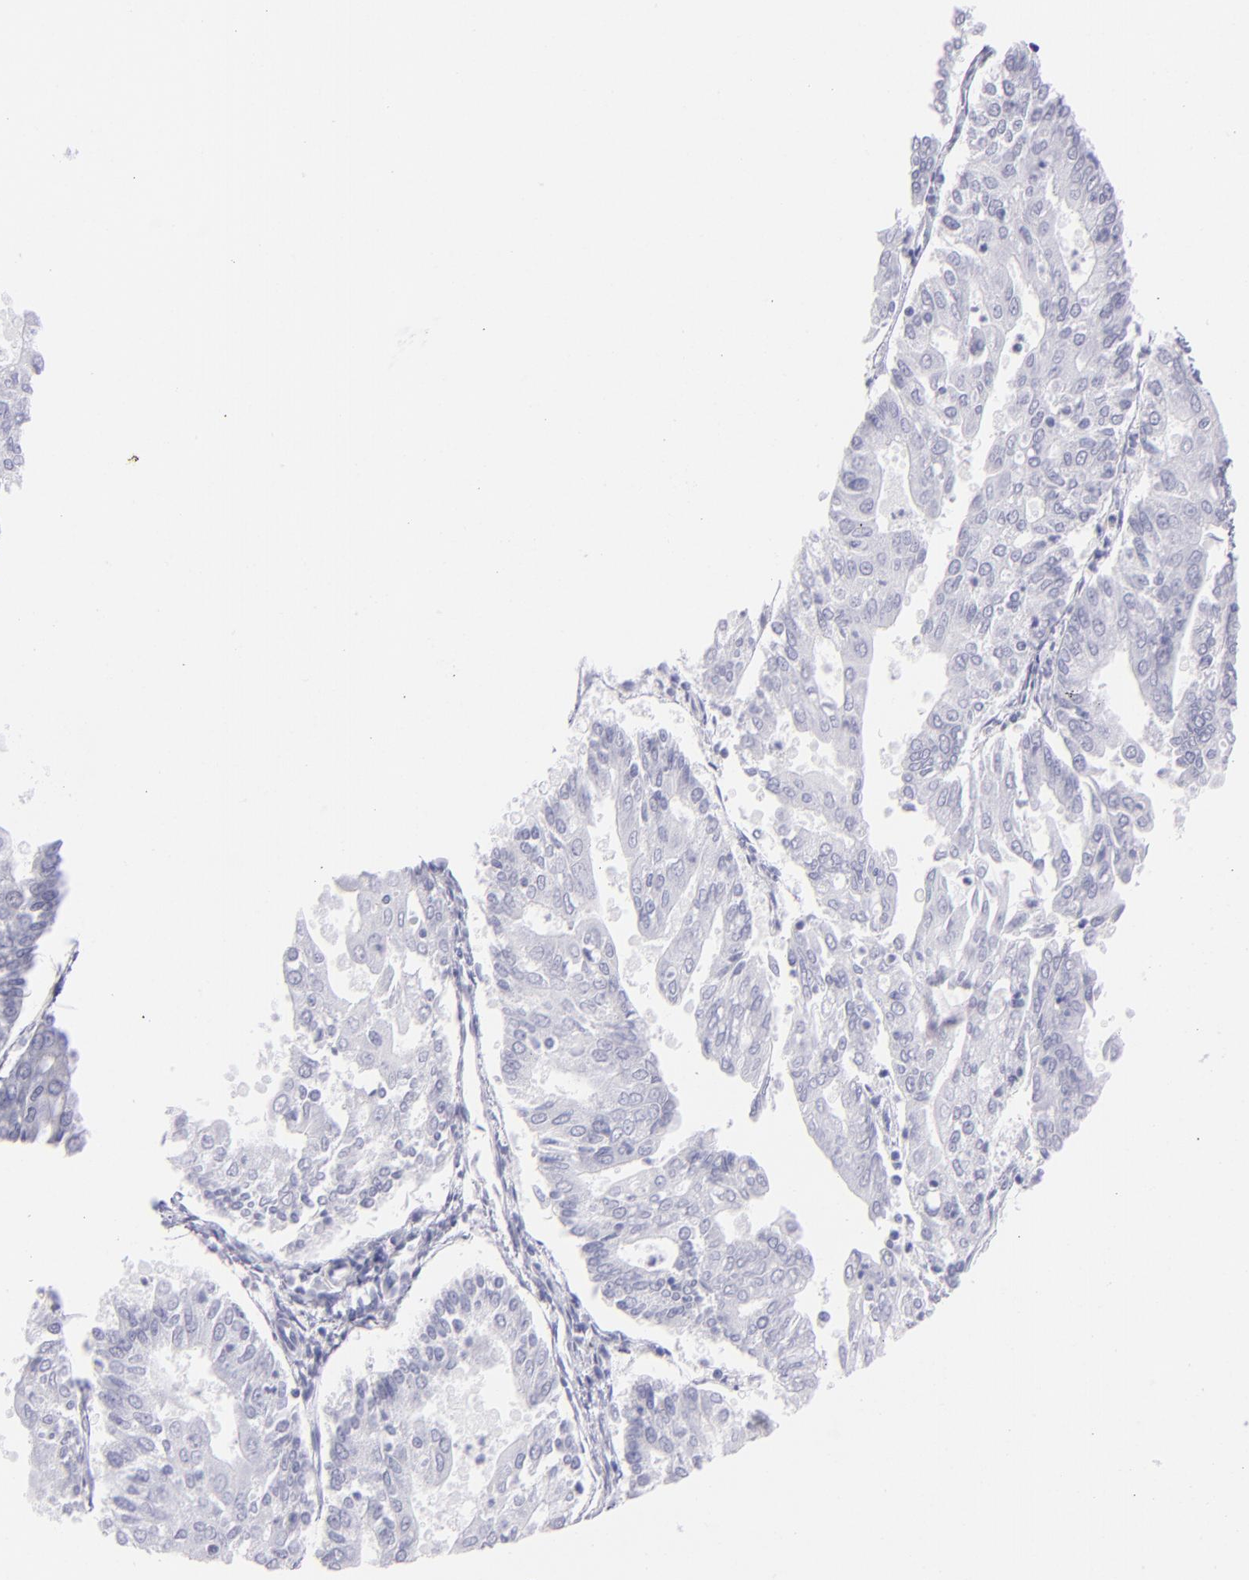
{"staining": {"intensity": "negative", "quantity": "none", "location": "none"}, "tissue": "endometrial cancer", "cell_type": "Tumor cells", "image_type": "cancer", "snomed": [{"axis": "morphology", "description": "Adenocarcinoma, NOS"}, {"axis": "topography", "description": "Endometrium"}], "caption": "A high-resolution photomicrograph shows immunohistochemistry (IHC) staining of endometrial cancer, which shows no significant staining in tumor cells. (DAB IHC visualized using brightfield microscopy, high magnification).", "gene": "PRPH", "patient": {"sex": "female", "age": 79}}